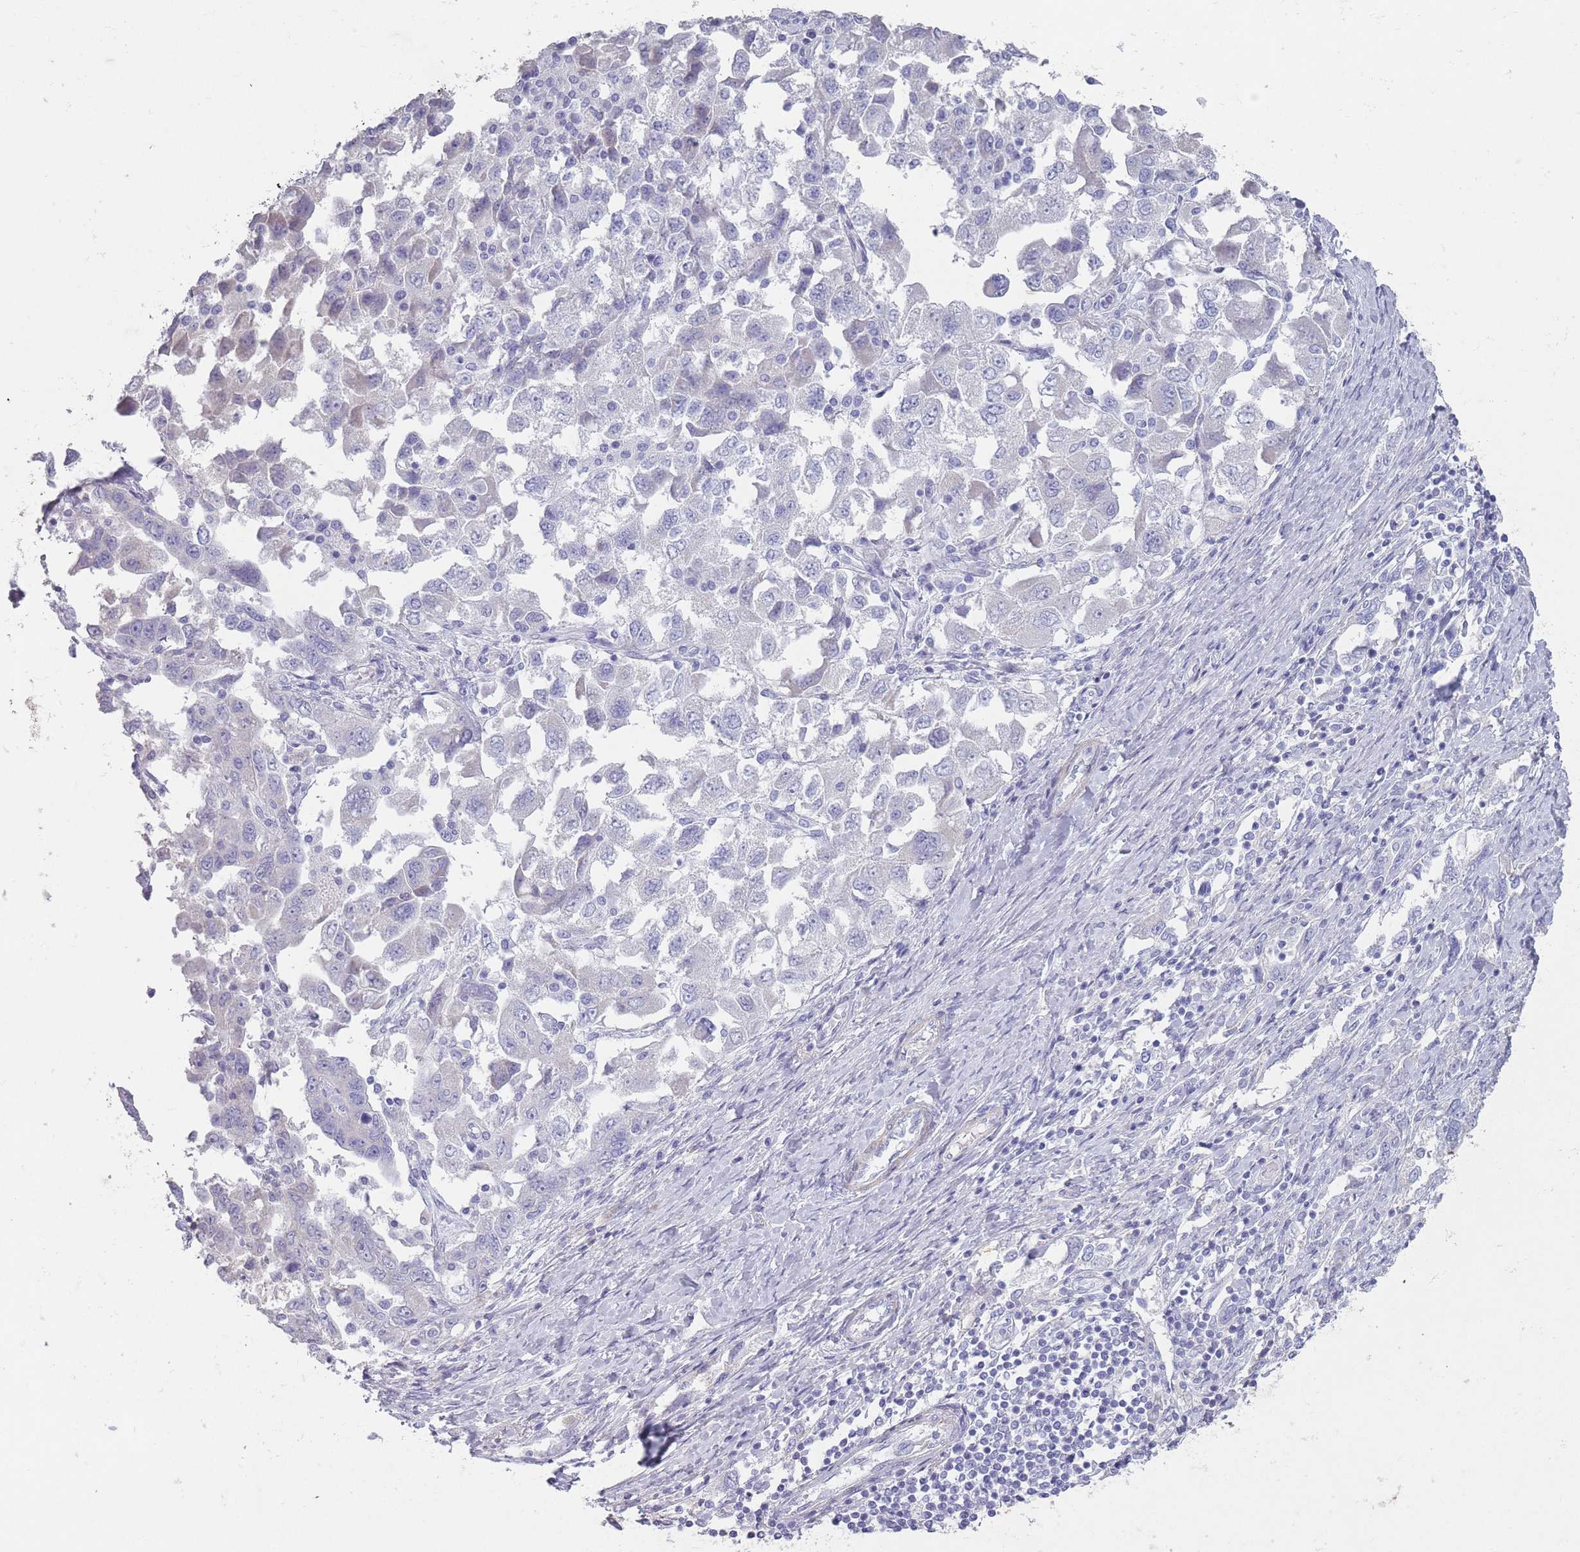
{"staining": {"intensity": "negative", "quantity": "none", "location": "none"}, "tissue": "ovarian cancer", "cell_type": "Tumor cells", "image_type": "cancer", "snomed": [{"axis": "morphology", "description": "Carcinoma, NOS"}, {"axis": "morphology", "description": "Cystadenocarcinoma, serous, NOS"}, {"axis": "topography", "description": "Ovary"}], "caption": "An immunohistochemistry (IHC) photomicrograph of ovarian cancer (carcinoma) is shown. There is no staining in tumor cells of ovarian cancer (carcinoma).", "gene": "RHBG", "patient": {"sex": "female", "age": 69}}